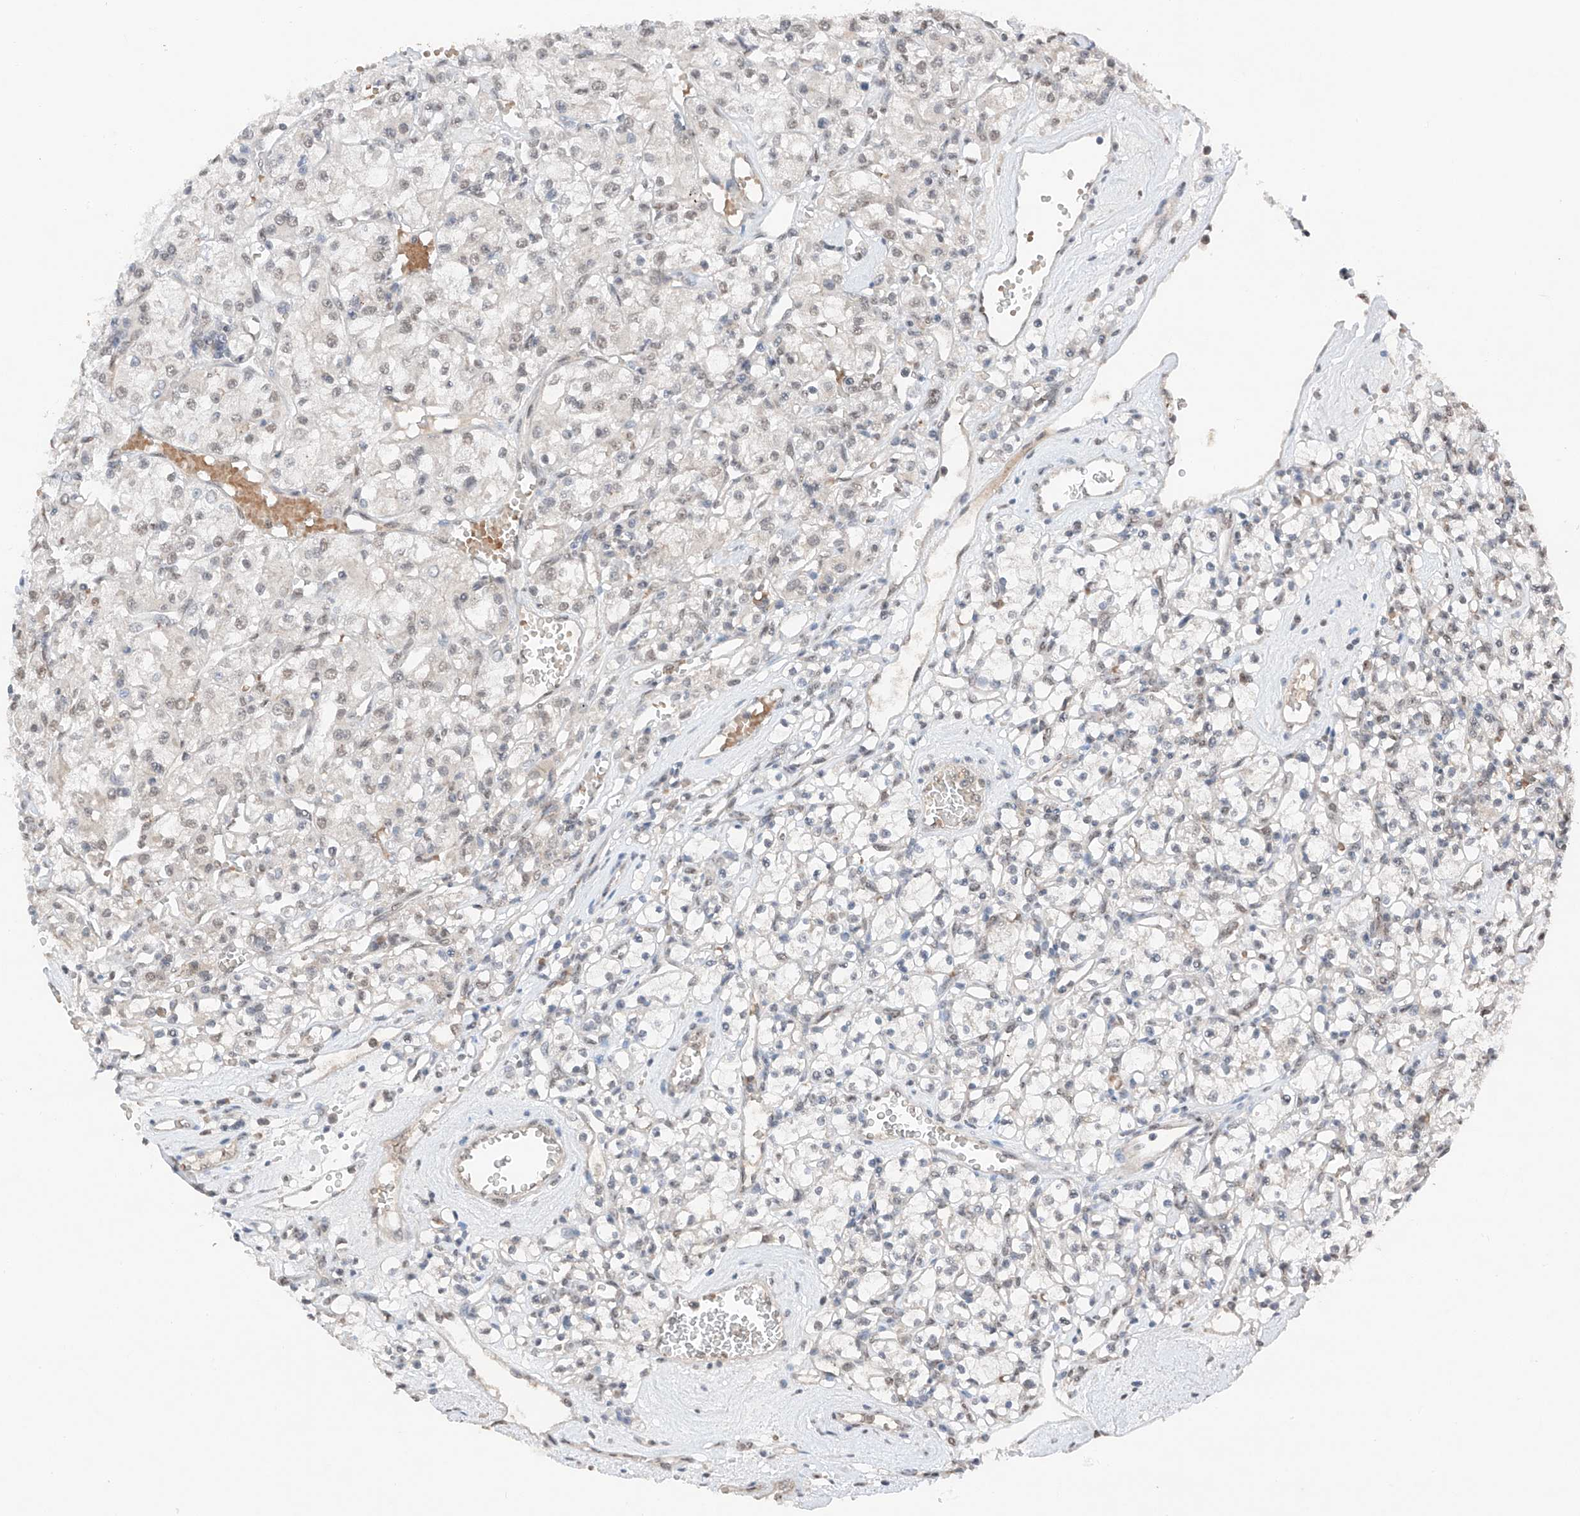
{"staining": {"intensity": "negative", "quantity": "none", "location": "none"}, "tissue": "renal cancer", "cell_type": "Tumor cells", "image_type": "cancer", "snomed": [{"axis": "morphology", "description": "Adenocarcinoma, NOS"}, {"axis": "topography", "description": "Kidney"}], "caption": "Human renal cancer (adenocarcinoma) stained for a protein using immunohistochemistry (IHC) displays no staining in tumor cells.", "gene": "TBX4", "patient": {"sex": "female", "age": 59}}